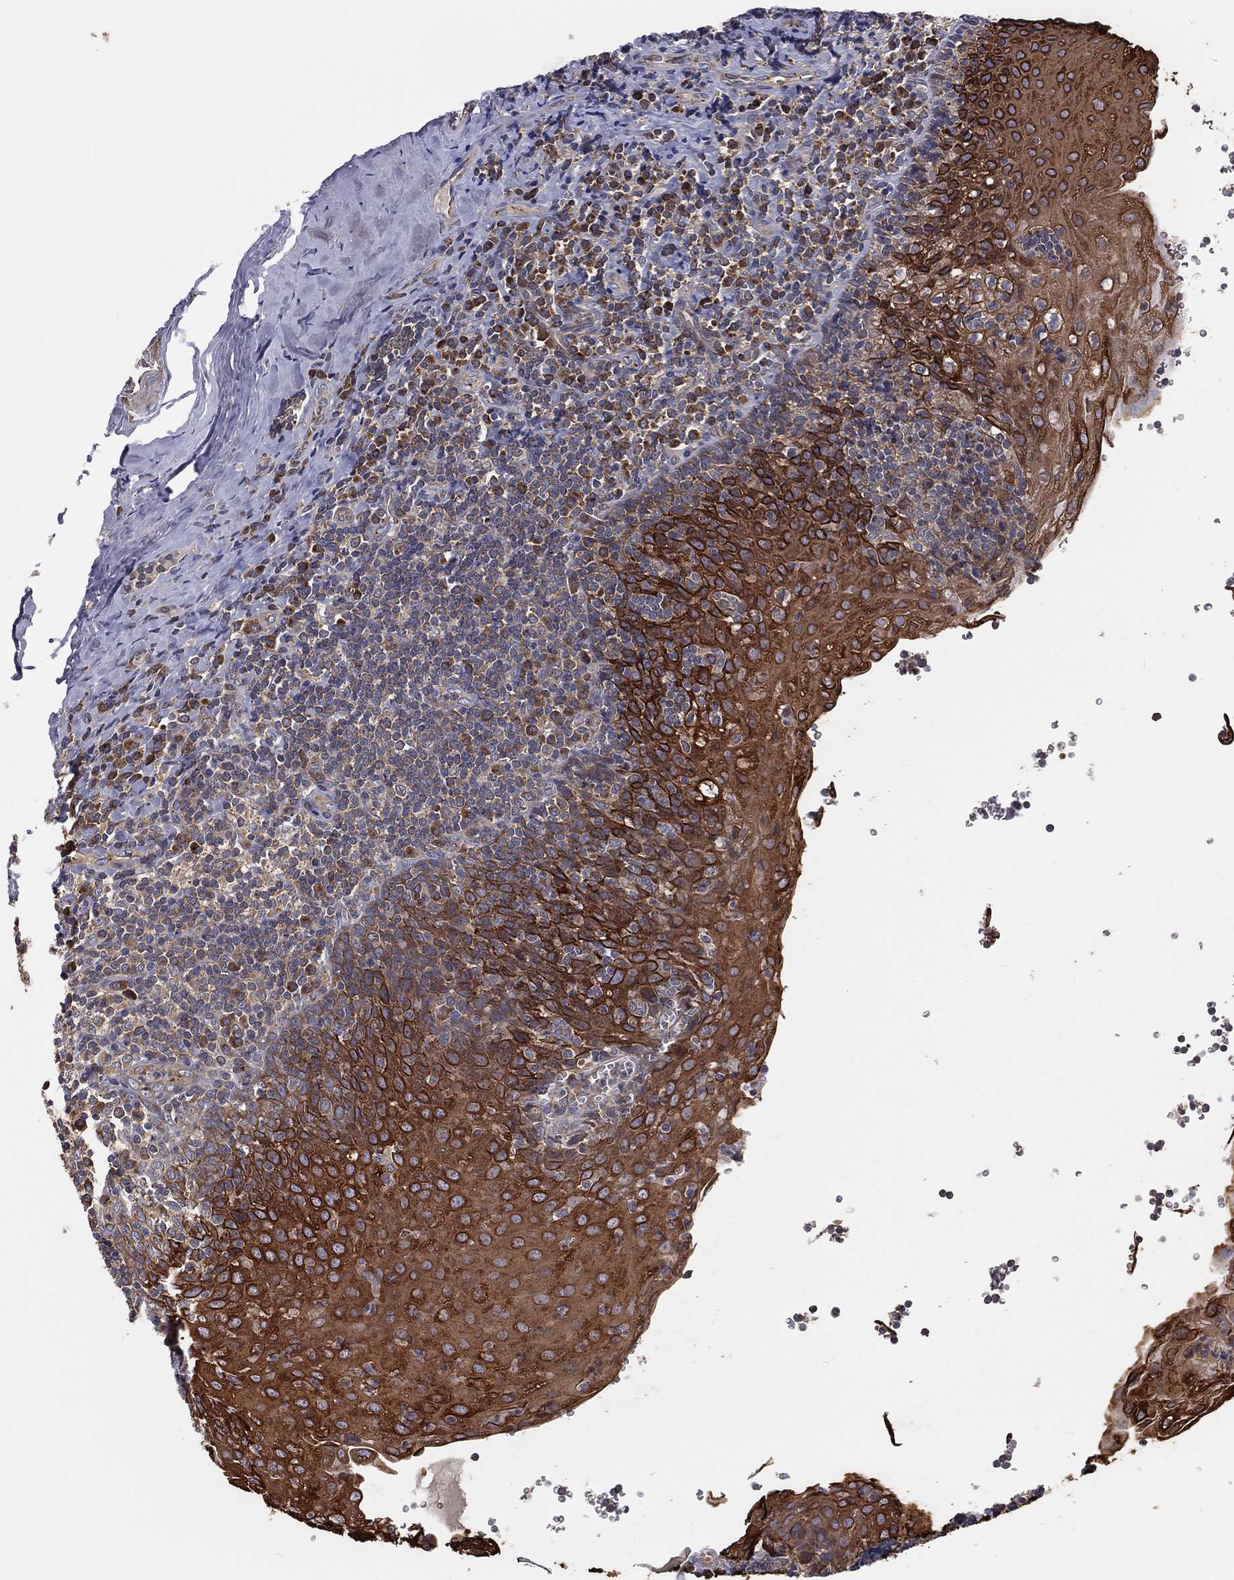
{"staining": {"intensity": "moderate", "quantity": "25%-75%", "location": "cytoplasmic/membranous"}, "tissue": "tonsil", "cell_type": "Germinal center cells", "image_type": "normal", "snomed": [{"axis": "morphology", "description": "Normal tissue, NOS"}, {"axis": "morphology", "description": "Inflammation, NOS"}, {"axis": "topography", "description": "Tonsil"}], "caption": "Protein staining by immunohistochemistry displays moderate cytoplasmic/membranous expression in about 25%-75% of germinal center cells in normal tonsil.", "gene": "EIF2B5", "patient": {"sex": "female", "age": 31}}